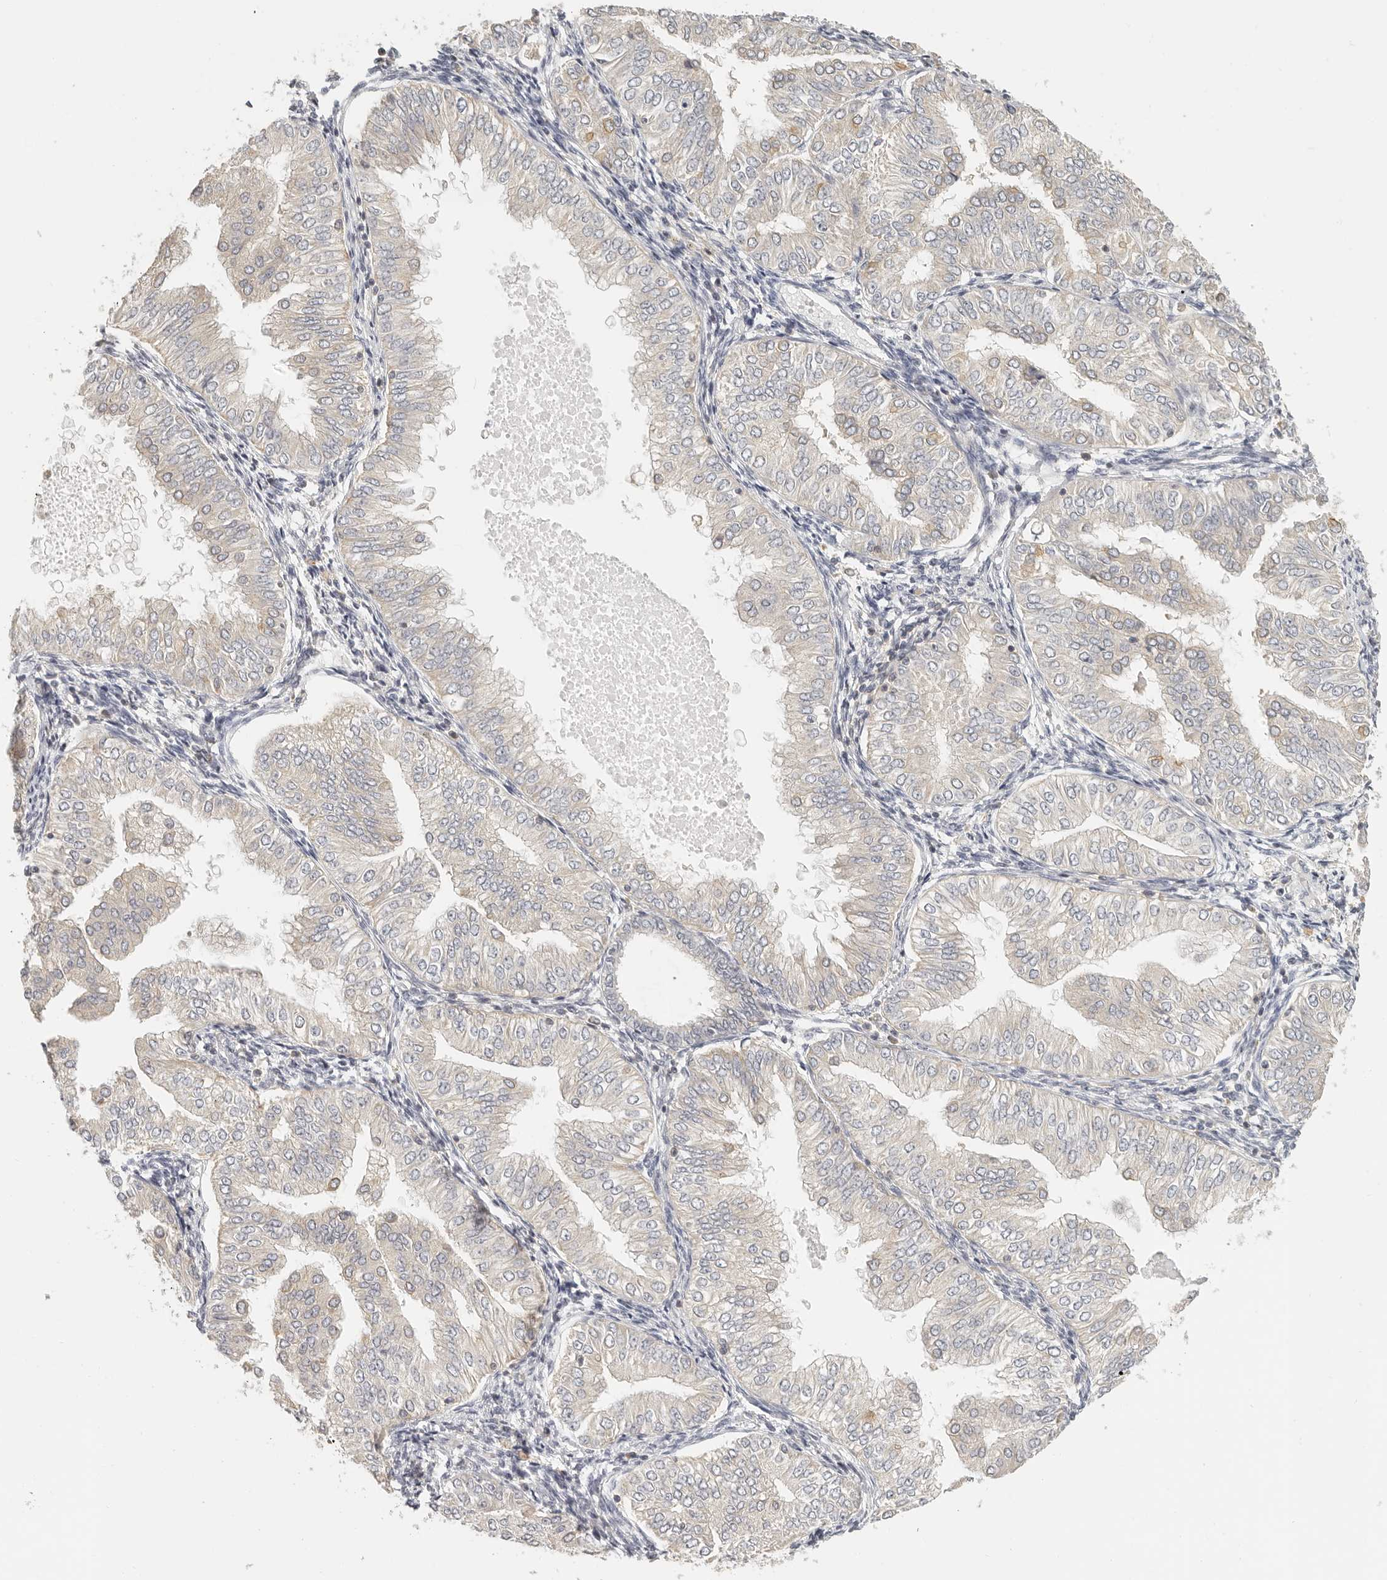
{"staining": {"intensity": "weak", "quantity": "<25%", "location": "cytoplasmic/membranous"}, "tissue": "endometrial cancer", "cell_type": "Tumor cells", "image_type": "cancer", "snomed": [{"axis": "morphology", "description": "Normal tissue, NOS"}, {"axis": "morphology", "description": "Adenocarcinoma, NOS"}, {"axis": "topography", "description": "Endometrium"}], "caption": "A histopathology image of human endometrial cancer (adenocarcinoma) is negative for staining in tumor cells.", "gene": "ANXA9", "patient": {"sex": "female", "age": 53}}